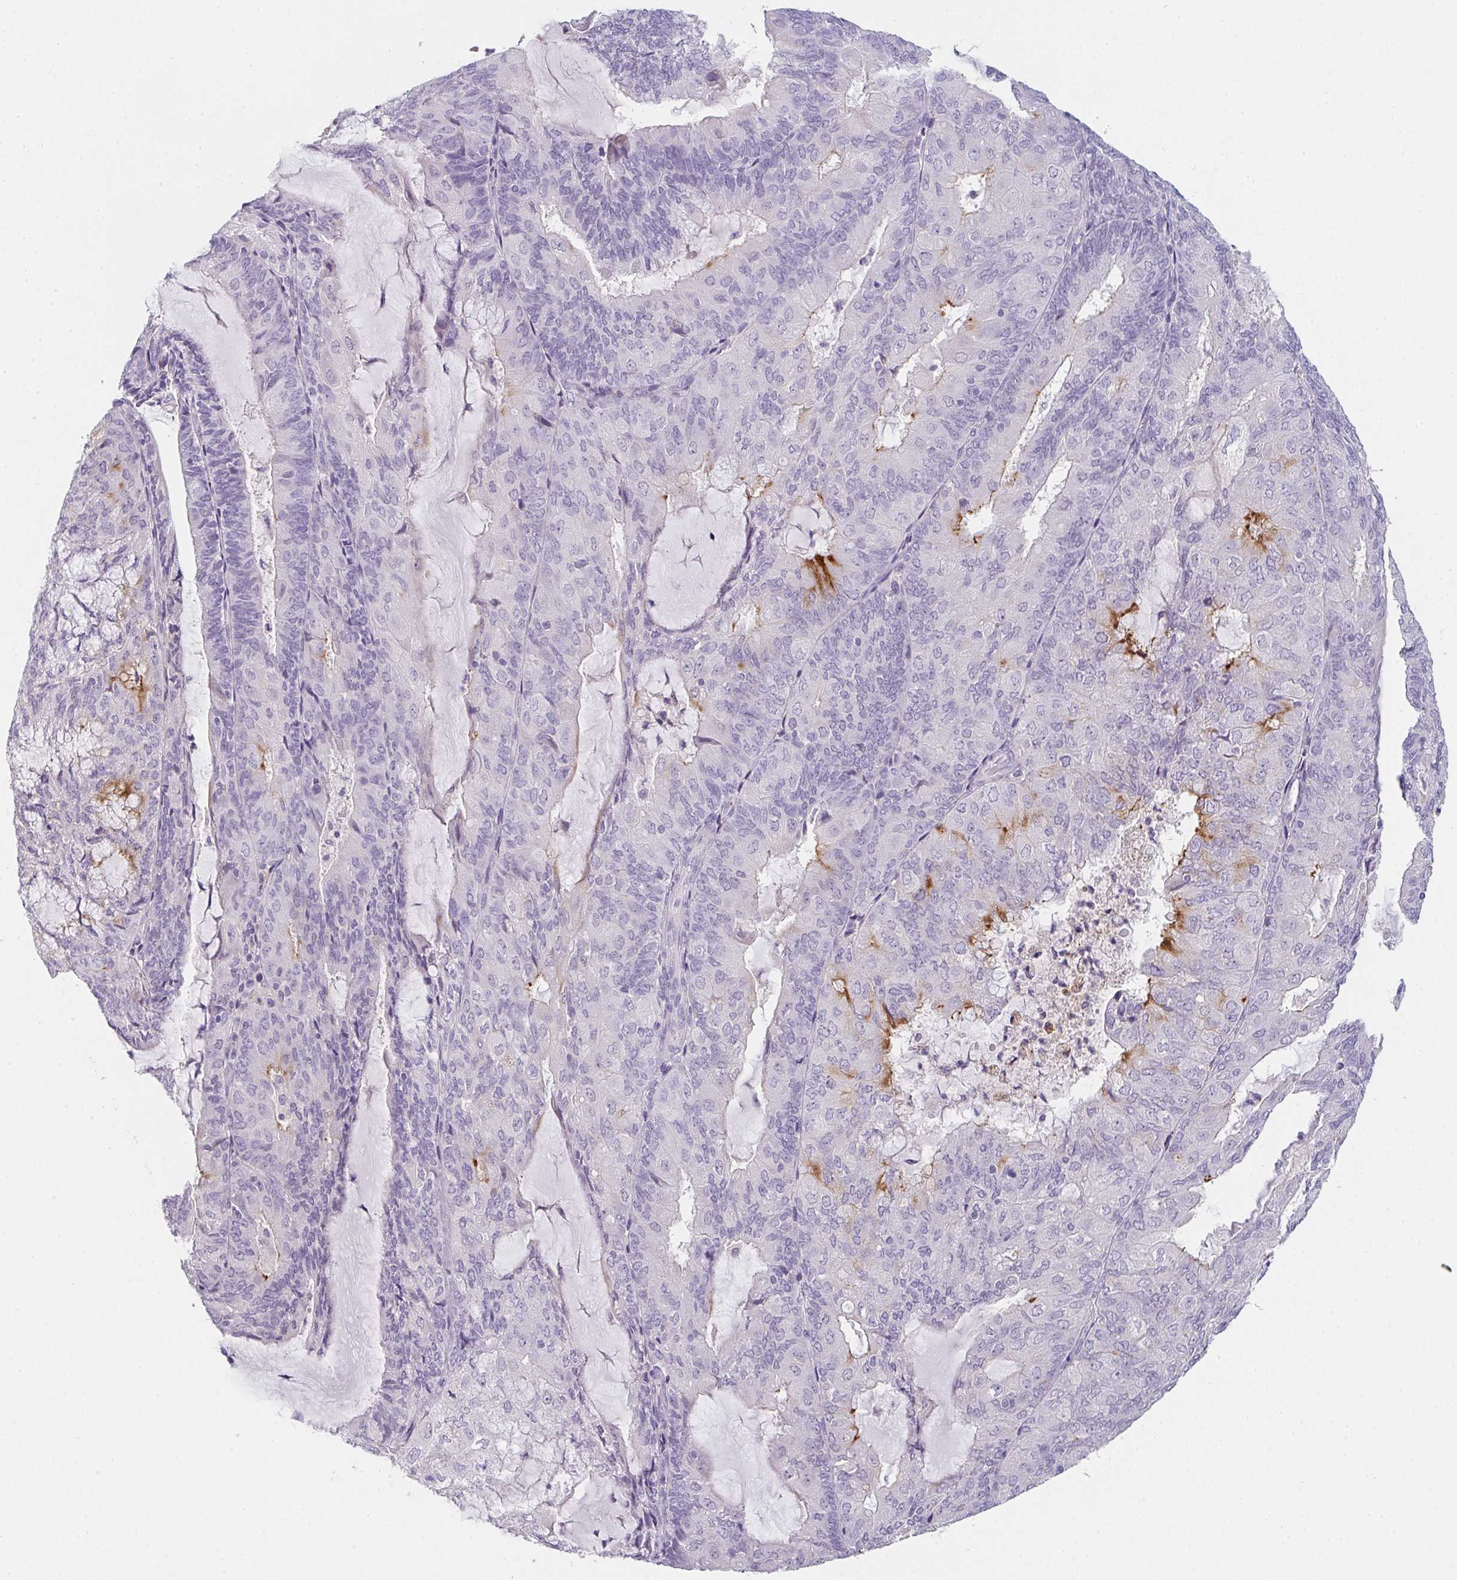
{"staining": {"intensity": "moderate", "quantity": "<25%", "location": "cytoplasmic/membranous"}, "tissue": "endometrial cancer", "cell_type": "Tumor cells", "image_type": "cancer", "snomed": [{"axis": "morphology", "description": "Adenocarcinoma, NOS"}, {"axis": "topography", "description": "Endometrium"}], "caption": "This is a histology image of IHC staining of adenocarcinoma (endometrial), which shows moderate staining in the cytoplasmic/membranous of tumor cells.", "gene": "C1QTNF8", "patient": {"sex": "female", "age": 81}}